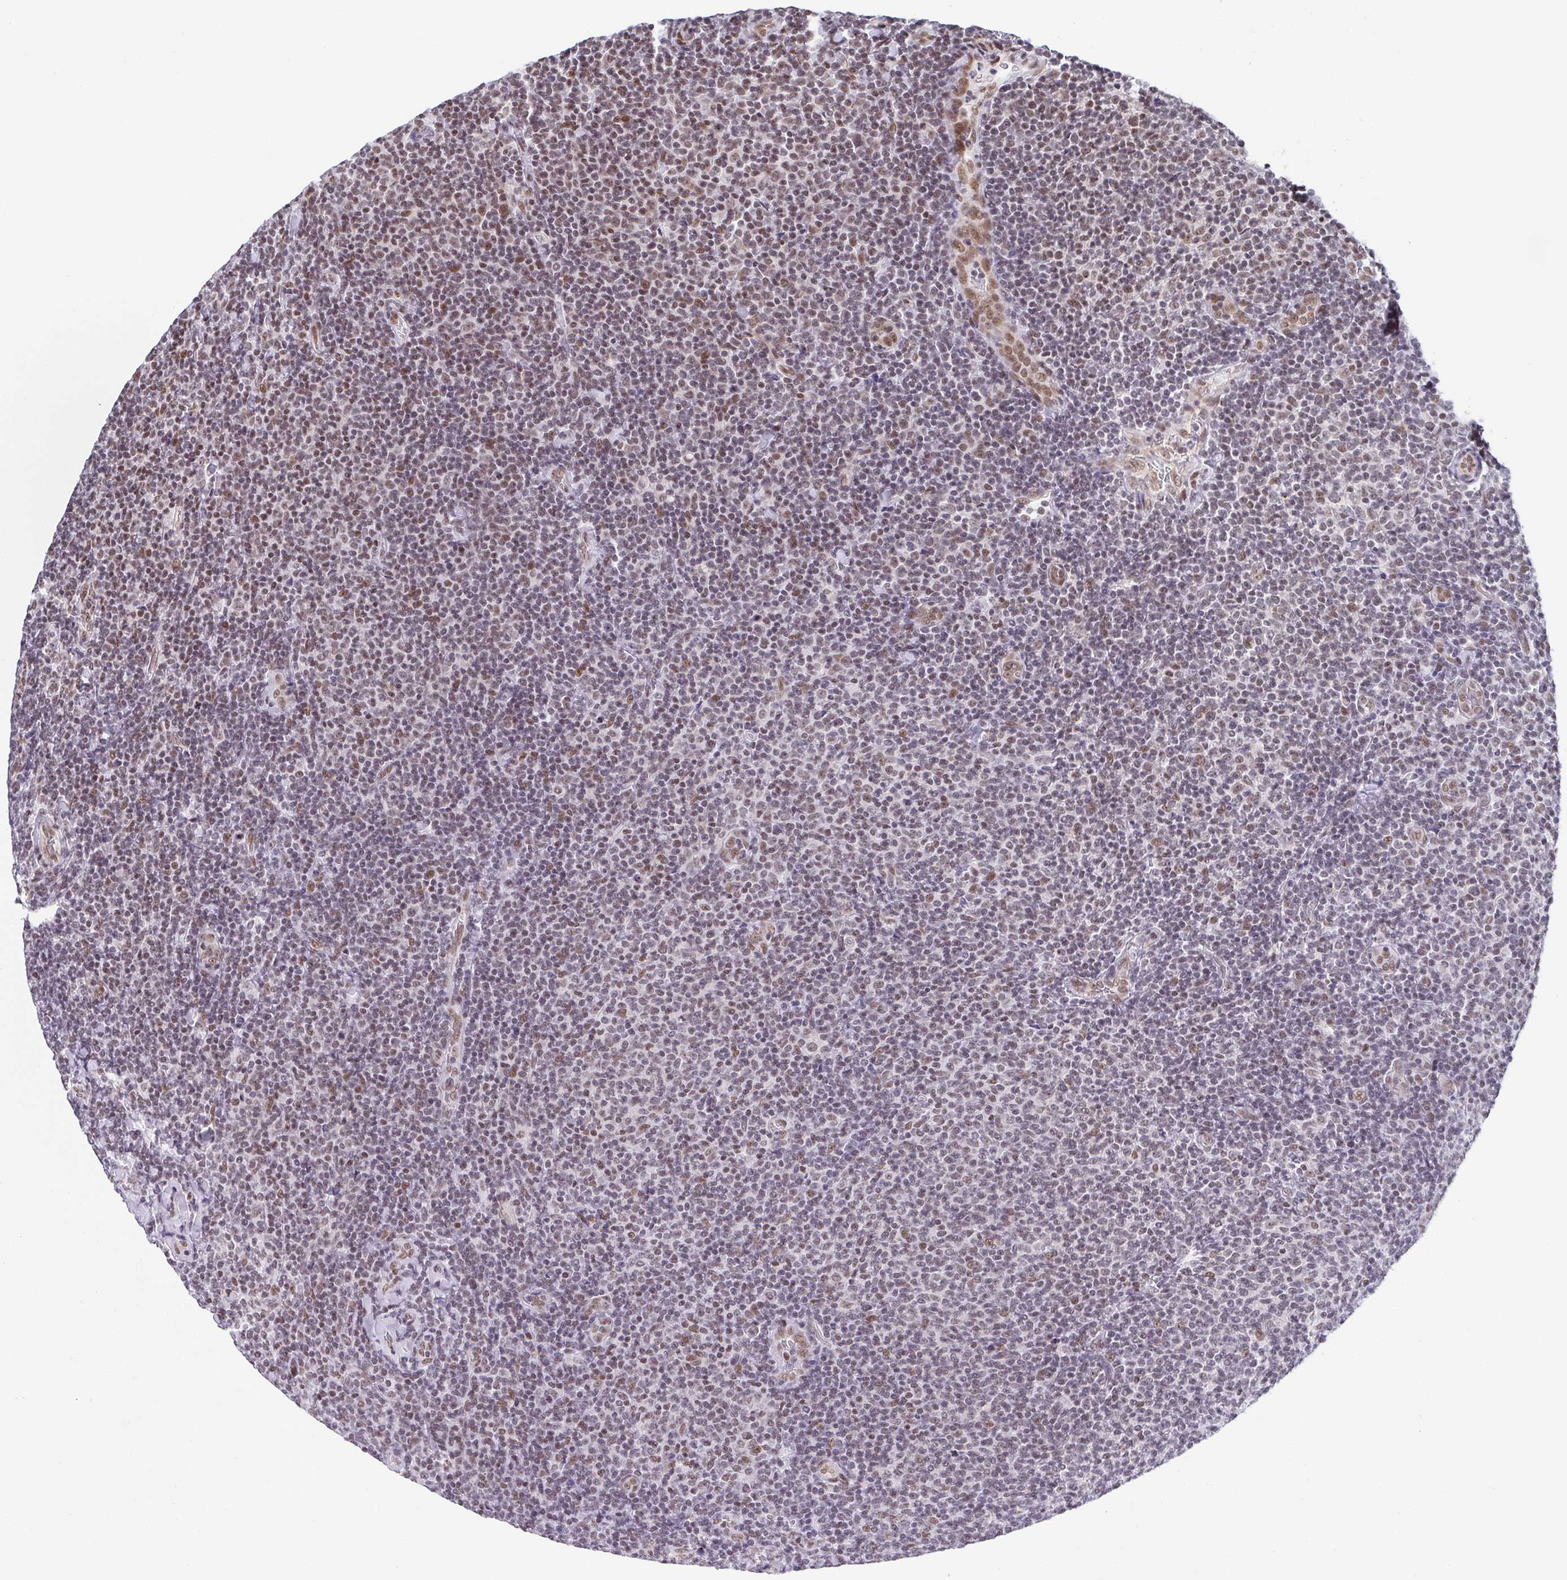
{"staining": {"intensity": "moderate", "quantity": "25%-75%", "location": "nuclear"}, "tissue": "lymphoma", "cell_type": "Tumor cells", "image_type": "cancer", "snomed": [{"axis": "morphology", "description": "Malignant lymphoma, non-Hodgkin's type, Low grade"}, {"axis": "topography", "description": "Lymph node"}], "caption": "Immunohistochemical staining of malignant lymphoma, non-Hodgkin's type (low-grade) reveals moderate nuclear protein expression in about 25%-75% of tumor cells.", "gene": "SLC7A10", "patient": {"sex": "male", "age": 52}}